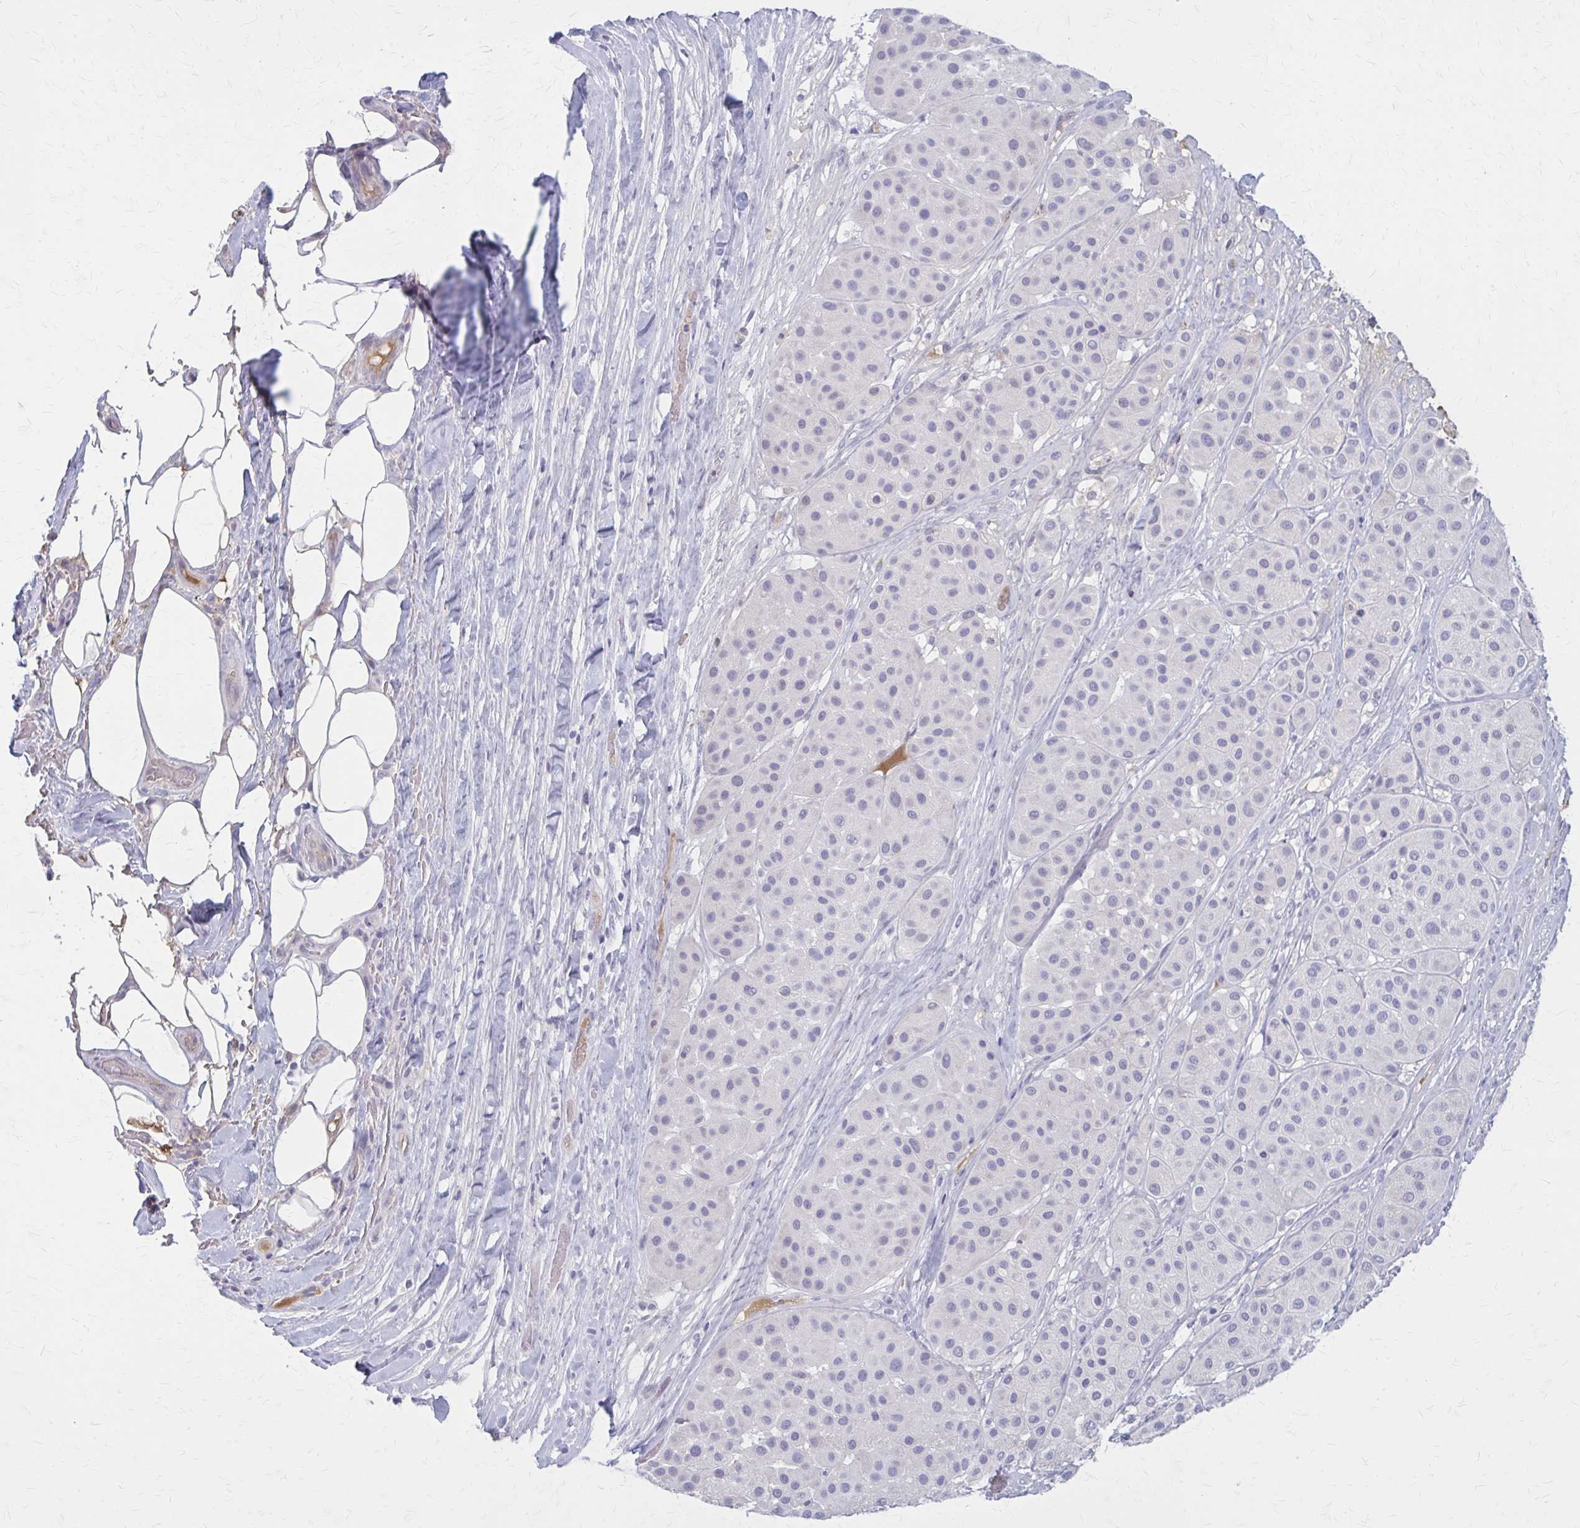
{"staining": {"intensity": "negative", "quantity": "none", "location": "none"}, "tissue": "melanoma", "cell_type": "Tumor cells", "image_type": "cancer", "snomed": [{"axis": "morphology", "description": "Malignant melanoma, Metastatic site"}, {"axis": "topography", "description": "Smooth muscle"}], "caption": "High power microscopy image of an IHC histopathology image of malignant melanoma (metastatic site), revealing no significant expression in tumor cells.", "gene": "SERPIND1", "patient": {"sex": "male", "age": 41}}